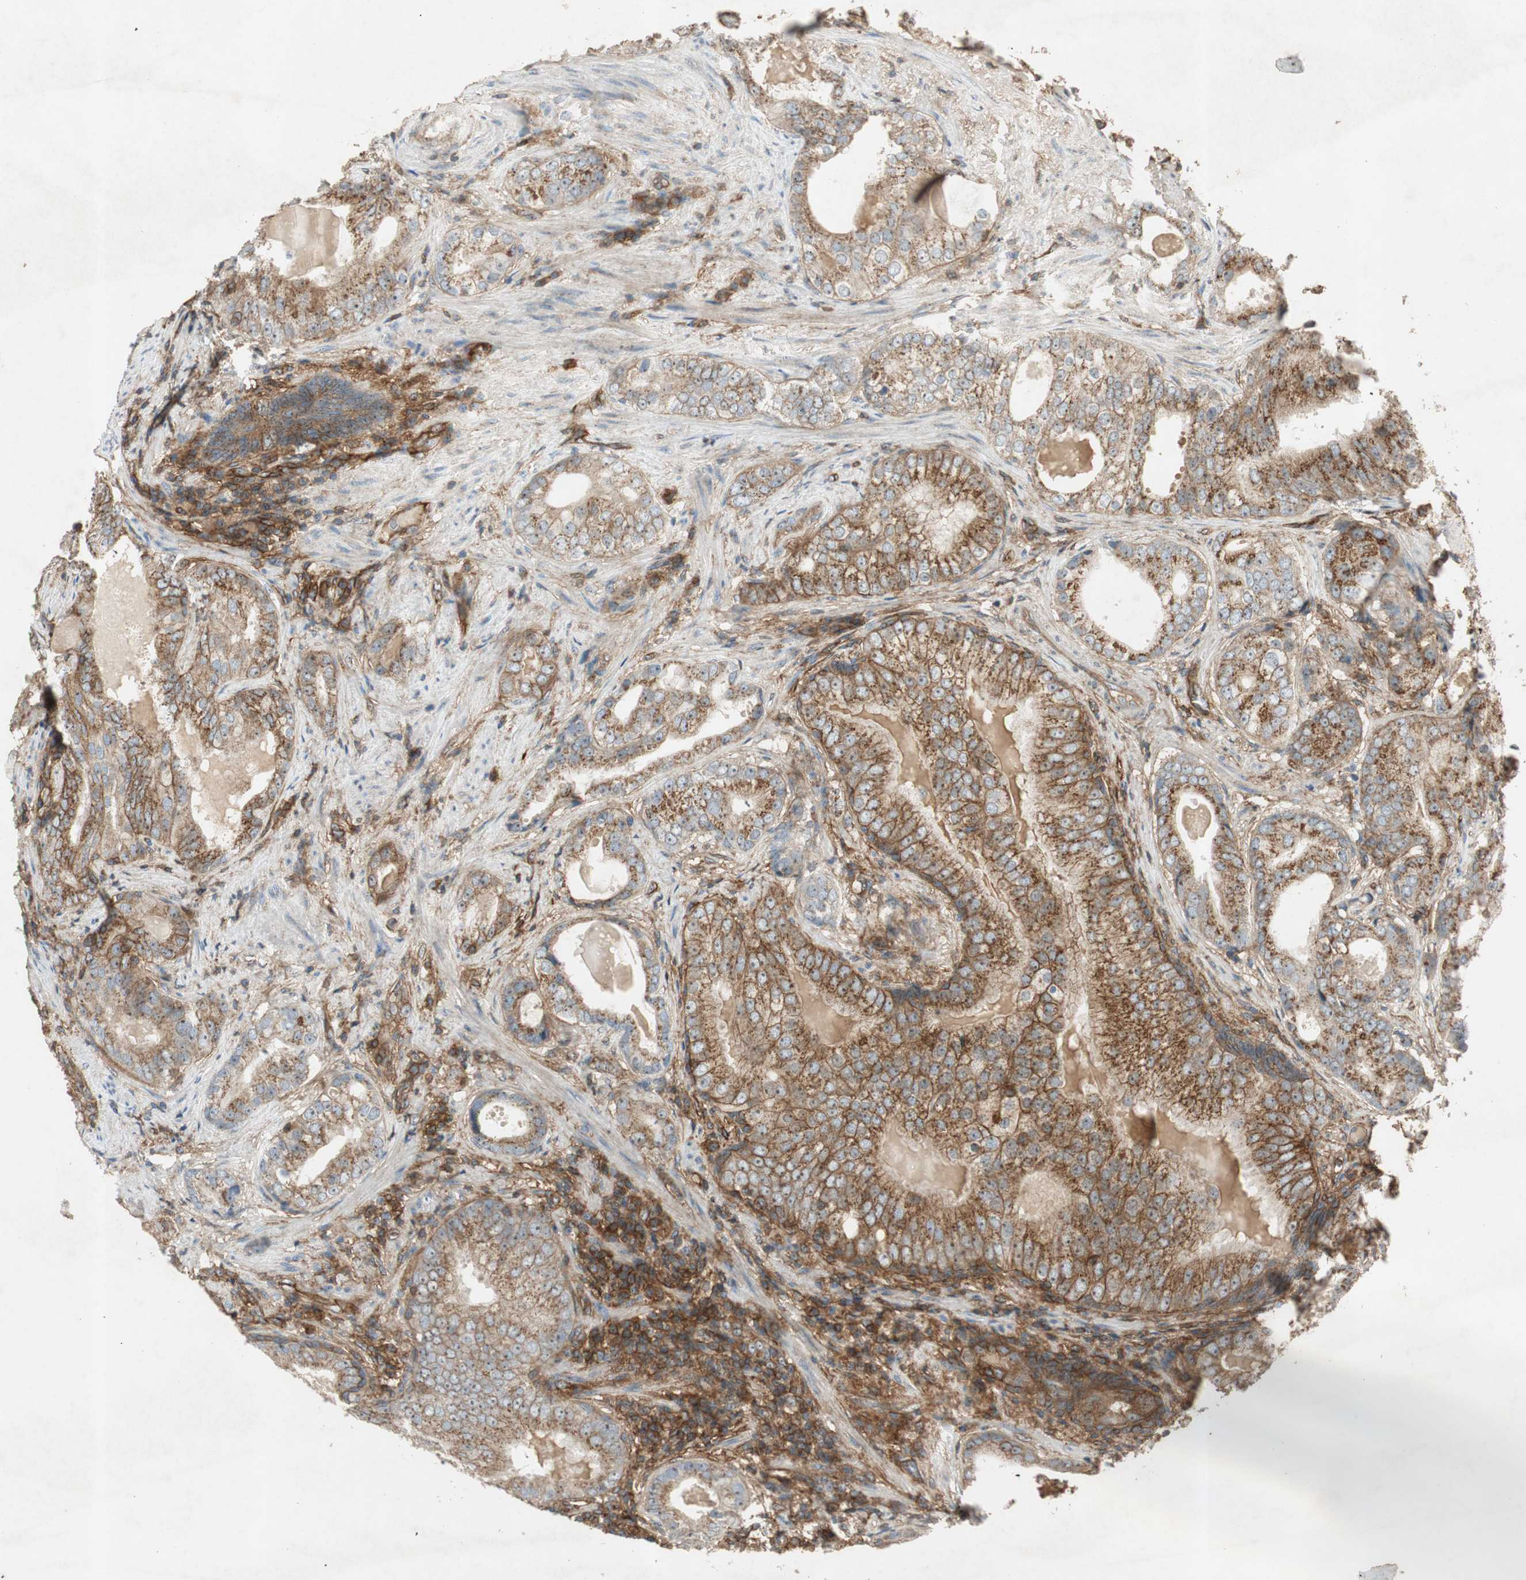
{"staining": {"intensity": "moderate", "quantity": ">75%", "location": "cytoplasmic/membranous"}, "tissue": "prostate cancer", "cell_type": "Tumor cells", "image_type": "cancer", "snomed": [{"axis": "morphology", "description": "Adenocarcinoma, High grade"}, {"axis": "topography", "description": "Prostate"}], "caption": "A brown stain labels moderate cytoplasmic/membranous expression of a protein in human prostate cancer (adenocarcinoma (high-grade)) tumor cells.", "gene": "BTN3A3", "patient": {"sex": "male", "age": 66}}